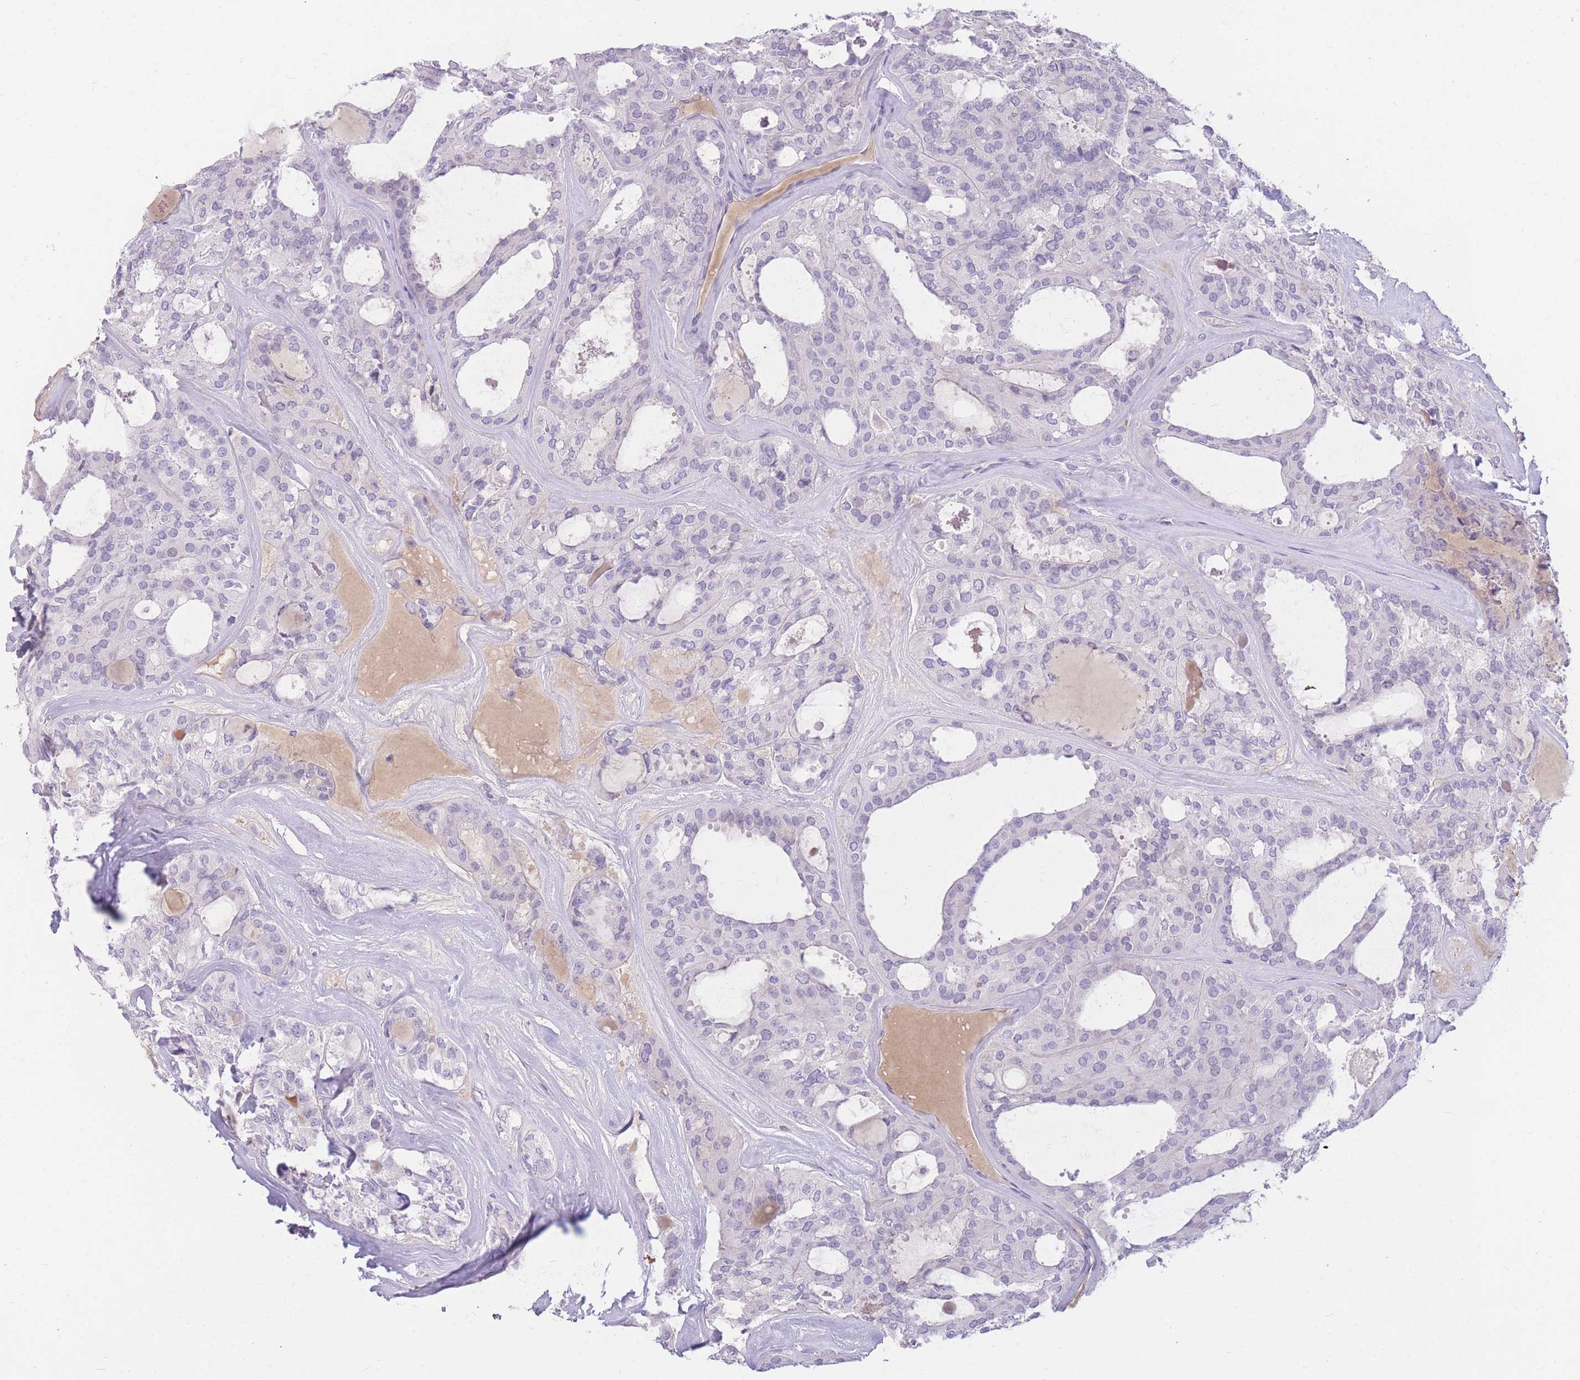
{"staining": {"intensity": "negative", "quantity": "none", "location": "none"}, "tissue": "thyroid cancer", "cell_type": "Tumor cells", "image_type": "cancer", "snomed": [{"axis": "morphology", "description": "Follicular adenoma carcinoma, NOS"}, {"axis": "topography", "description": "Thyroid gland"}], "caption": "Immunohistochemical staining of follicular adenoma carcinoma (thyroid) reveals no significant expression in tumor cells. The staining was performed using DAB to visualize the protein expression in brown, while the nuclei were stained in blue with hematoxylin (Magnification: 20x).", "gene": "TPSD1", "patient": {"sex": "male", "age": 75}}